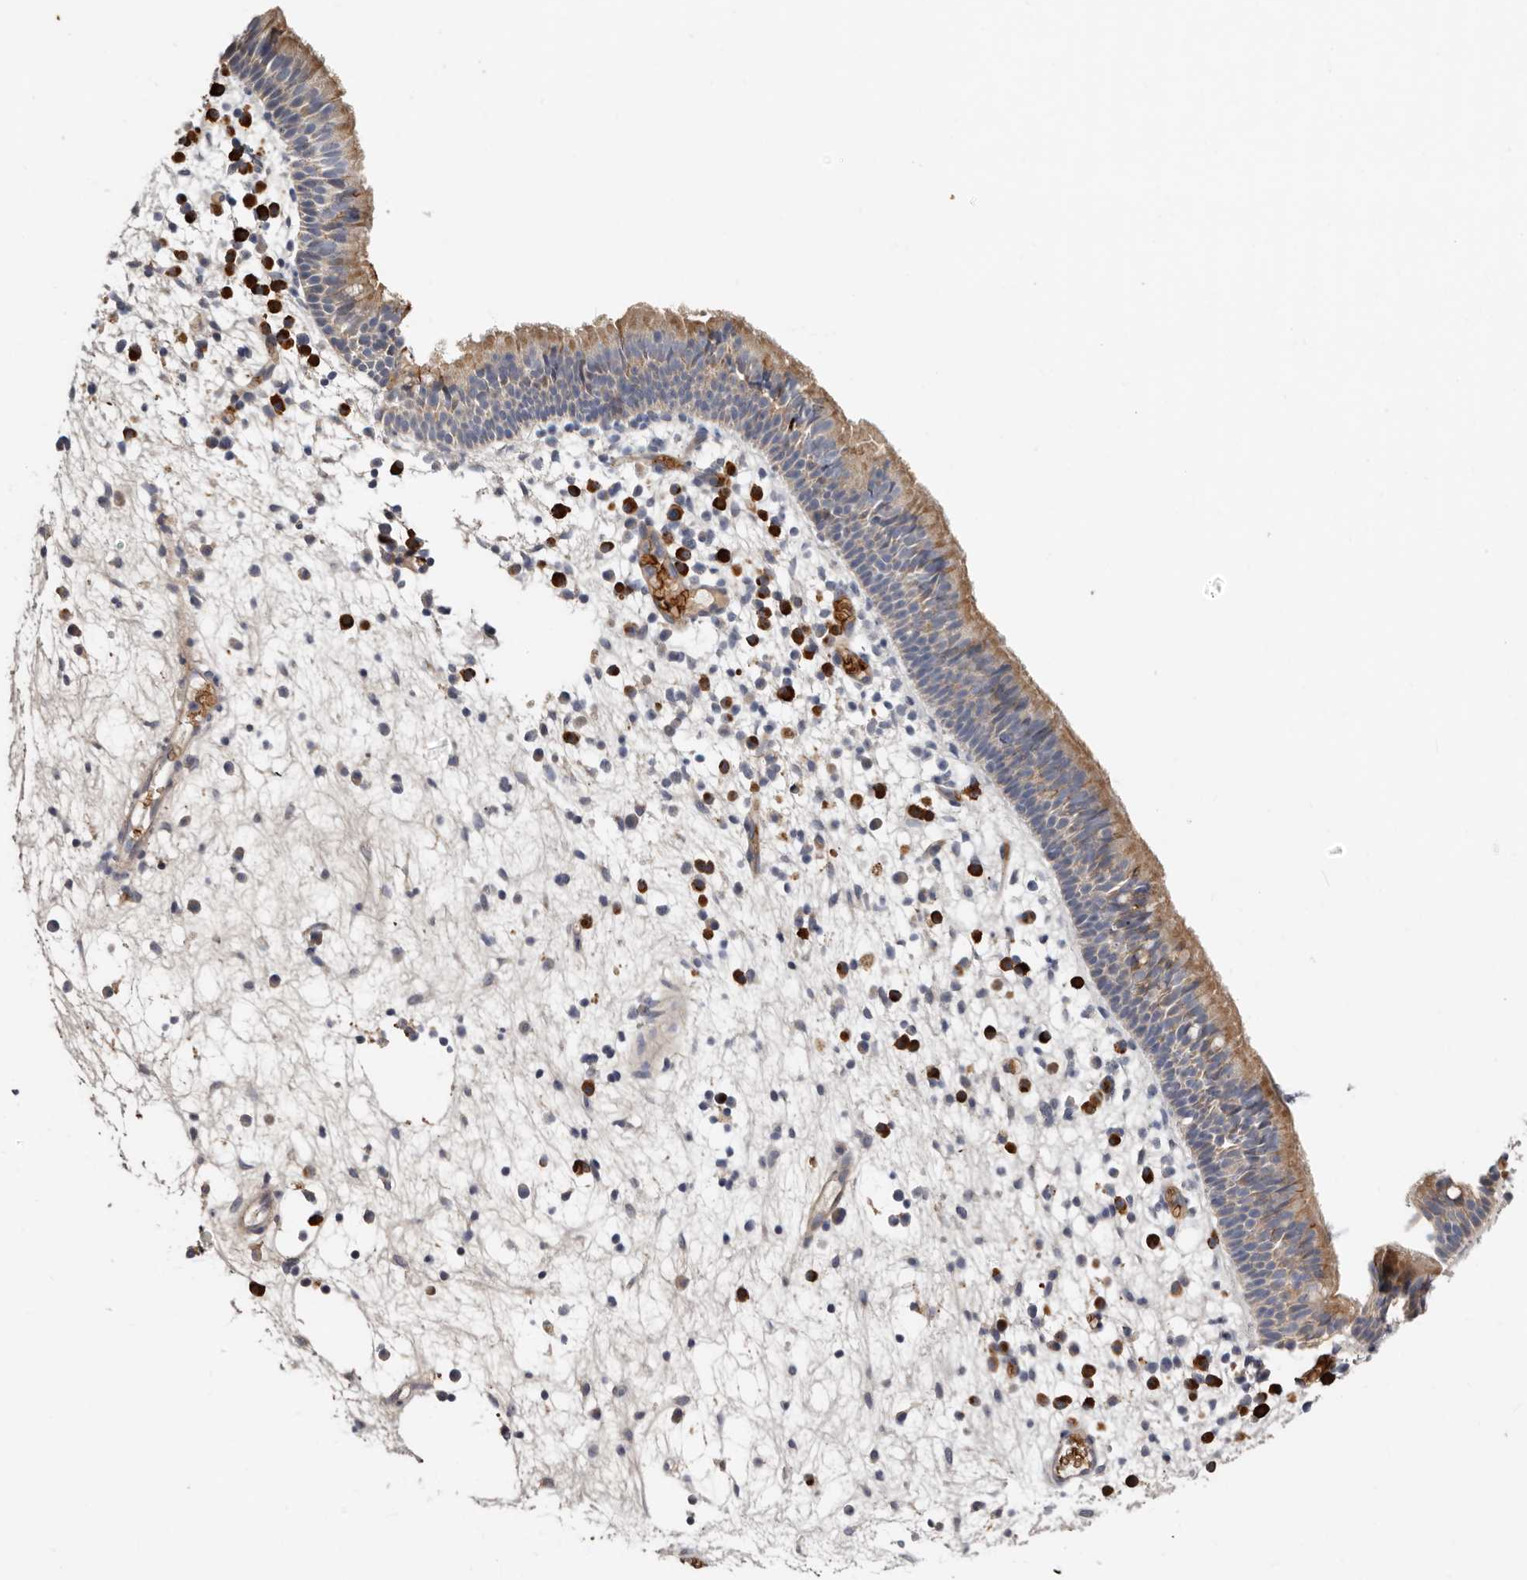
{"staining": {"intensity": "moderate", "quantity": "25%-75%", "location": "cytoplasmic/membranous"}, "tissue": "nasopharynx", "cell_type": "Respiratory epithelial cells", "image_type": "normal", "snomed": [{"axis": "morphology", "description": "Normal tissue, NOS"}, {"axis": "morphology", "description": "Inflammation, NOS"}, {"axis": "morphology", "description": "Malignant melanoma, Metastatic site"}, {"axis": "topography", "description": "Nasopharynx"}], "caption": "Protein expression analysis of normal nasopharynx exhibits moderate cytoplasmic/membranous expression in approximately 25%-75% of respiratory epithelial cells.", "gene": "SPTA1", "patient": {"sex": "male", "age": 70}}